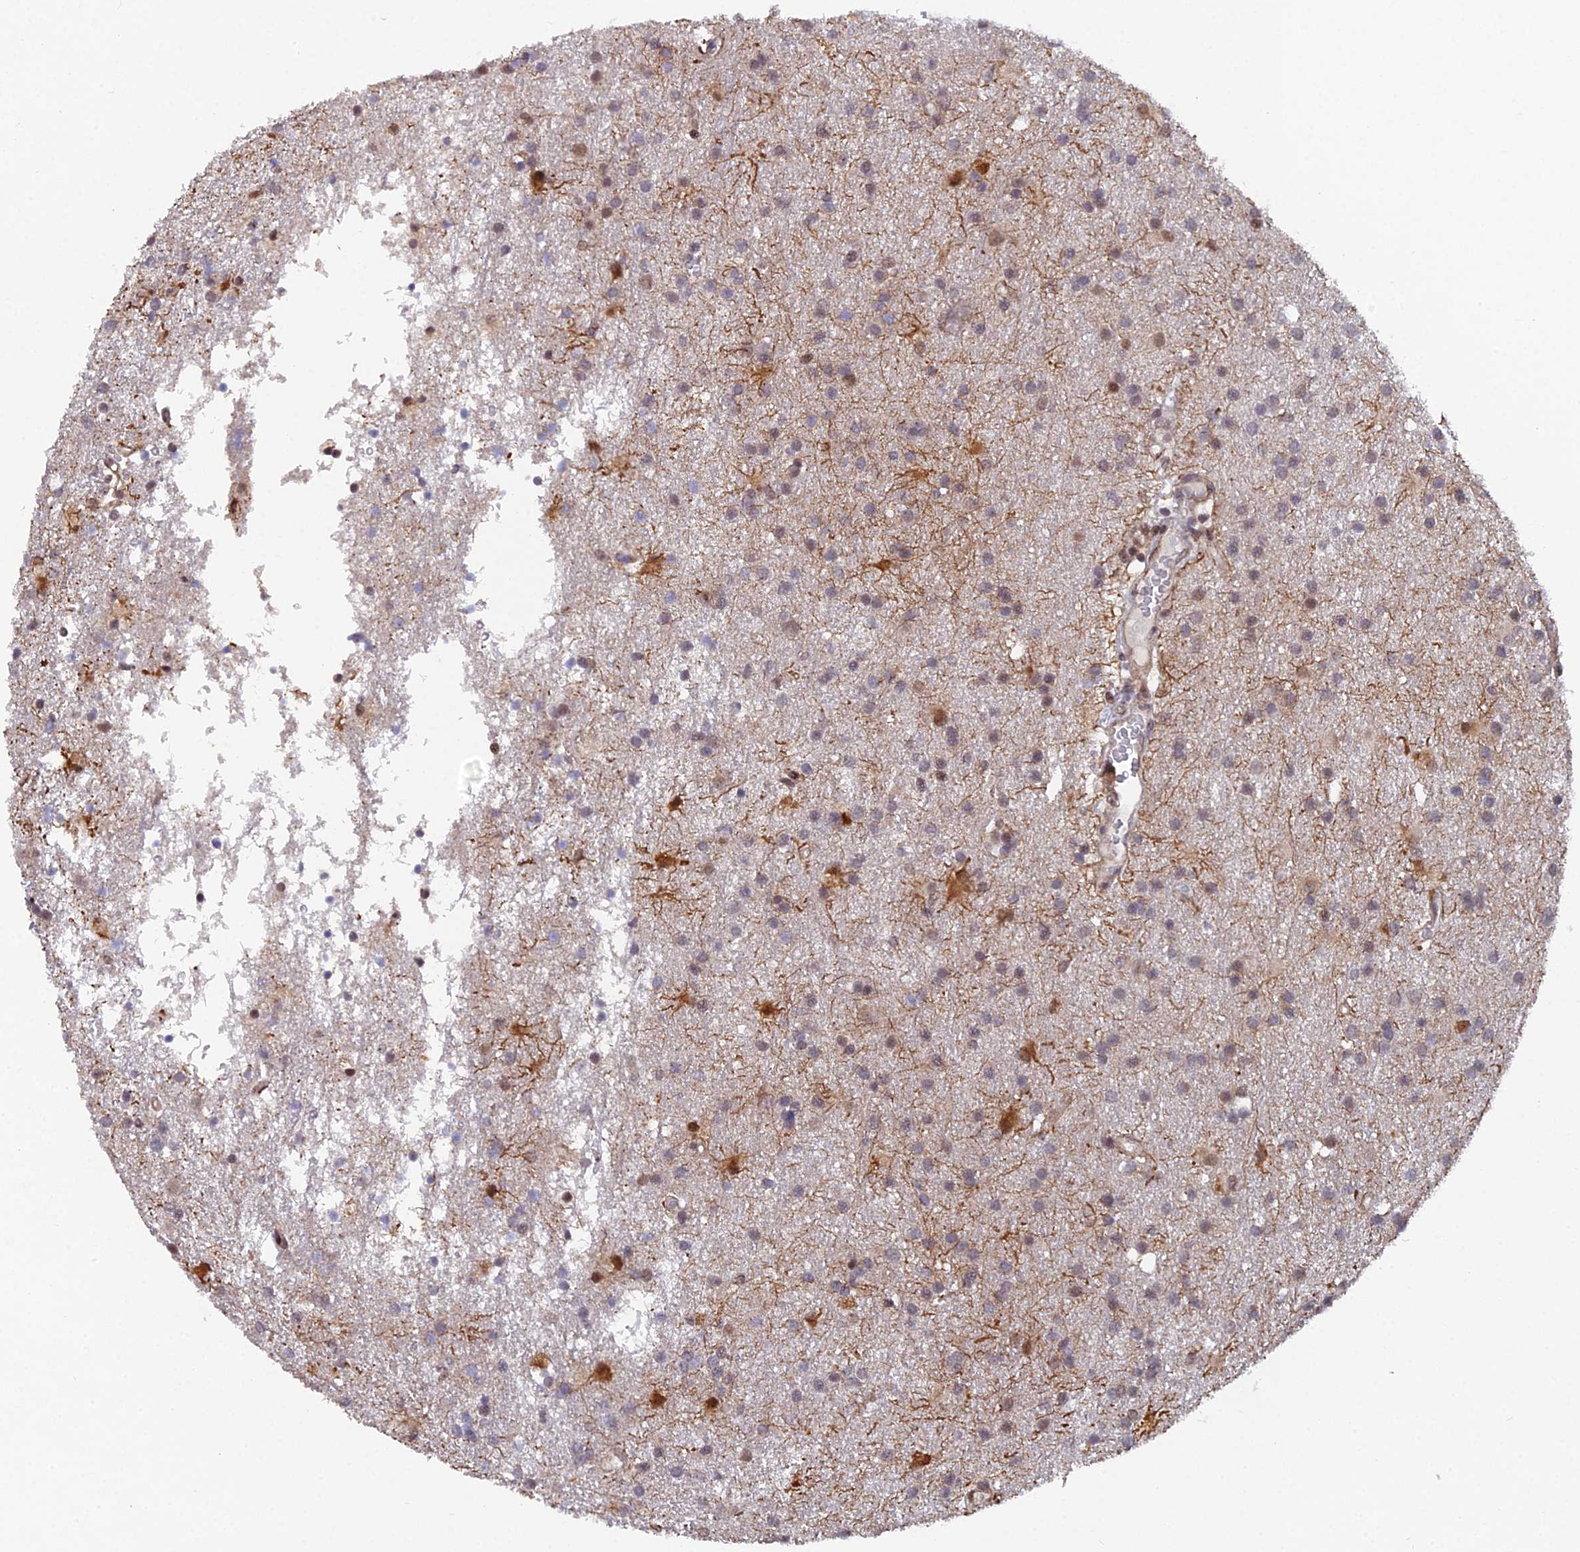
{"staining": {"intensity": "weak", "quantity": "25%-75%", "location": "cytoplasmic/membranous,nuclear"}, "tissue": "glioma", "cell_type": "Tumor cells", "image_type": "cancer", "snomed": [{"axis": "morphology", "description": "Glioma, malignant, High grade"}, {"axis": "topography", "description": "Brain"}], "caption": "IHC of glioma demonstrates low levels of weak cytoplasmic/membranous and nuclear expression in about 25%-75% of tumor cells.", "gene": "XKR9", "patient": {"sex": "male", "age": 77}}